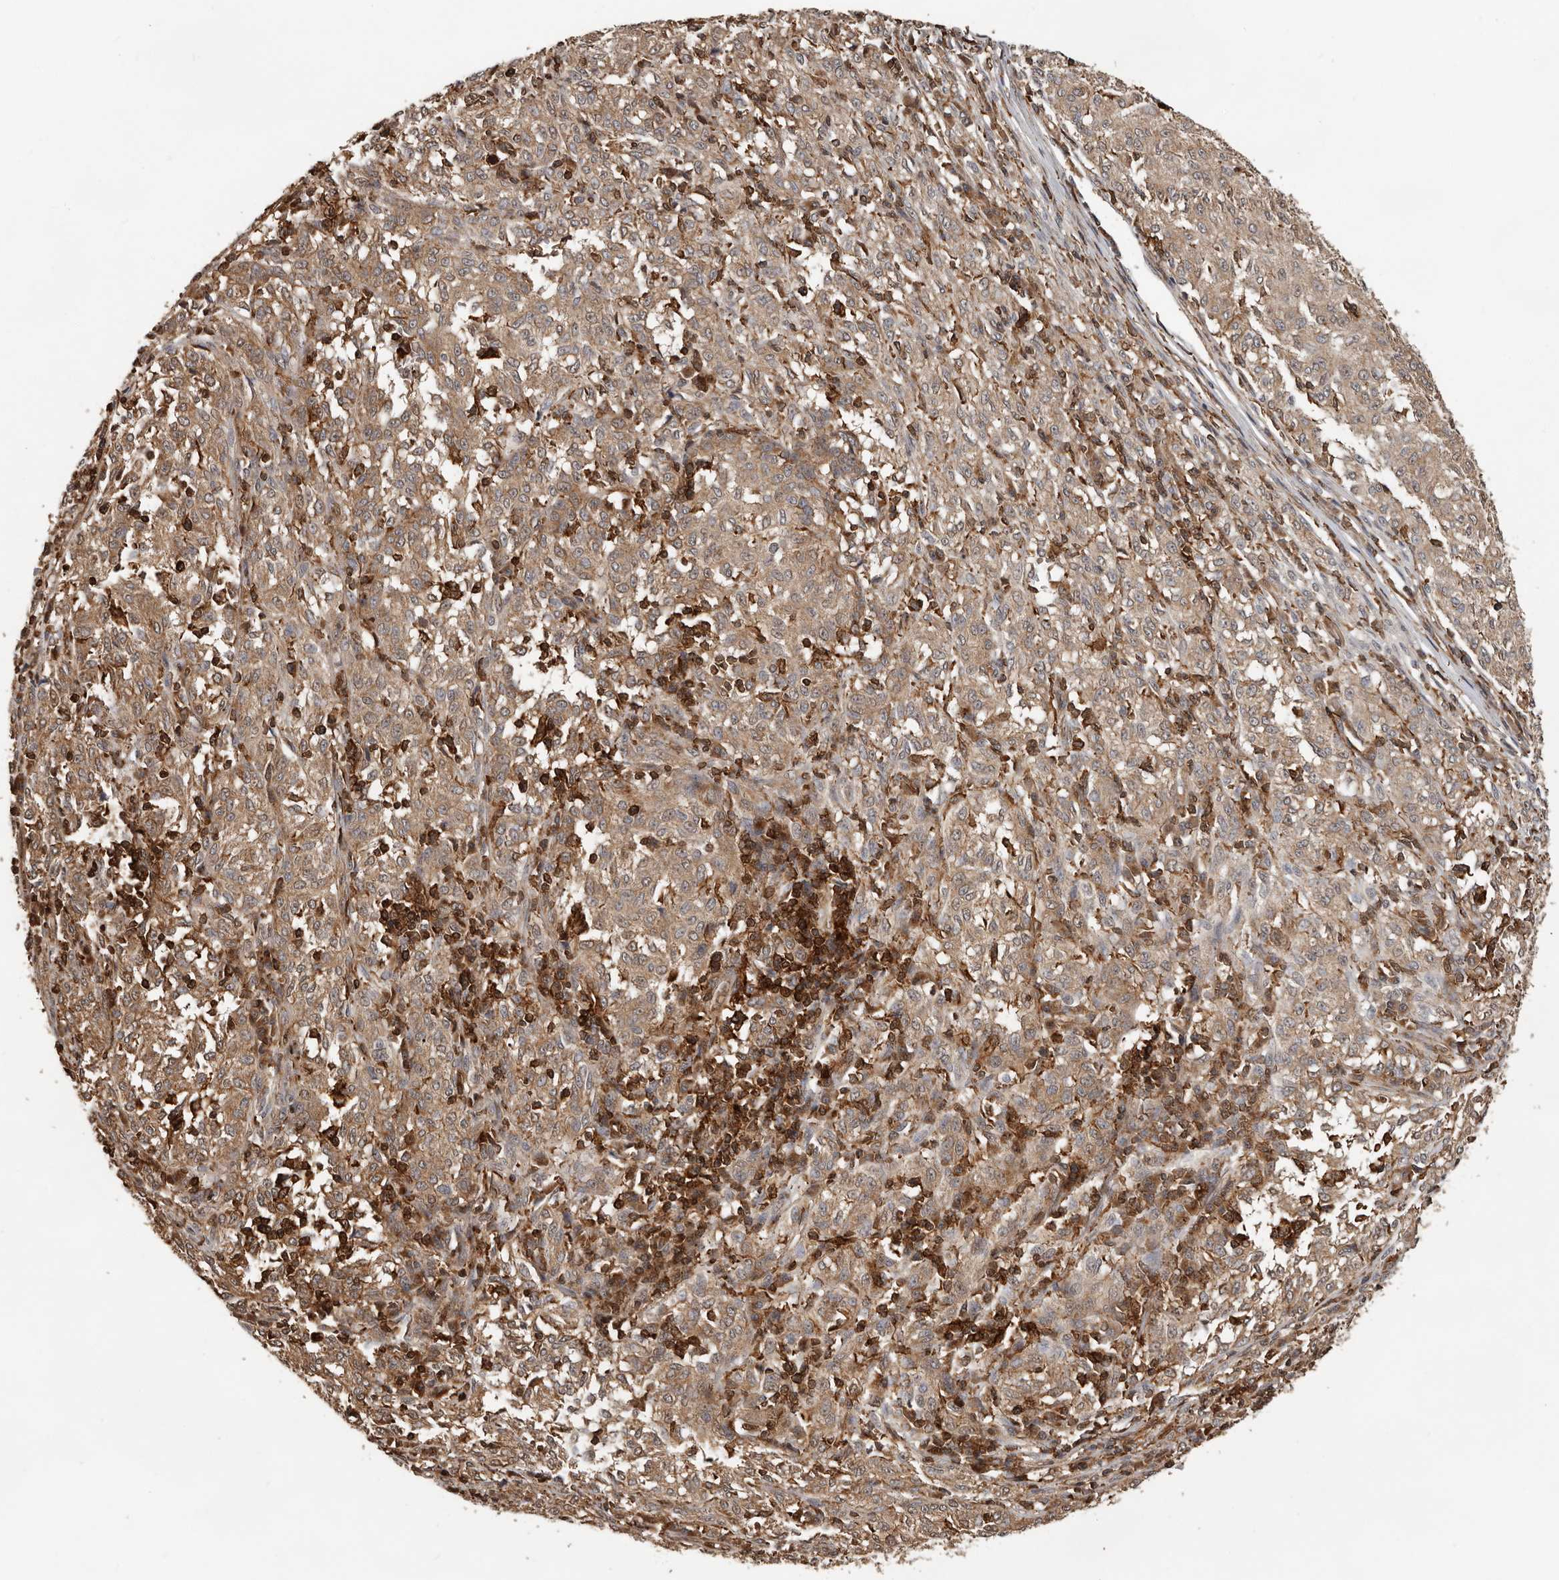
{"staining": {"intensity": "moderate", "quantity": ">75%", "location": "cytoplasmic/membranous"}, "tissue": "melanoma", "cell_type": "Tumor cells", "image_type": "cancer", "snomed": [{"axis": "morphology", "description": "Malignant melanoma, NOS"}, {"axis": "topography", "description": "Skin"}], "caption": "Protein staining reveals moderate cytoplasmic/membranous staining in approximately >75% of tumor cells in malignant melanoma.", "gene": "RNF157", "patient": {"sex": "female", "age": 72}}